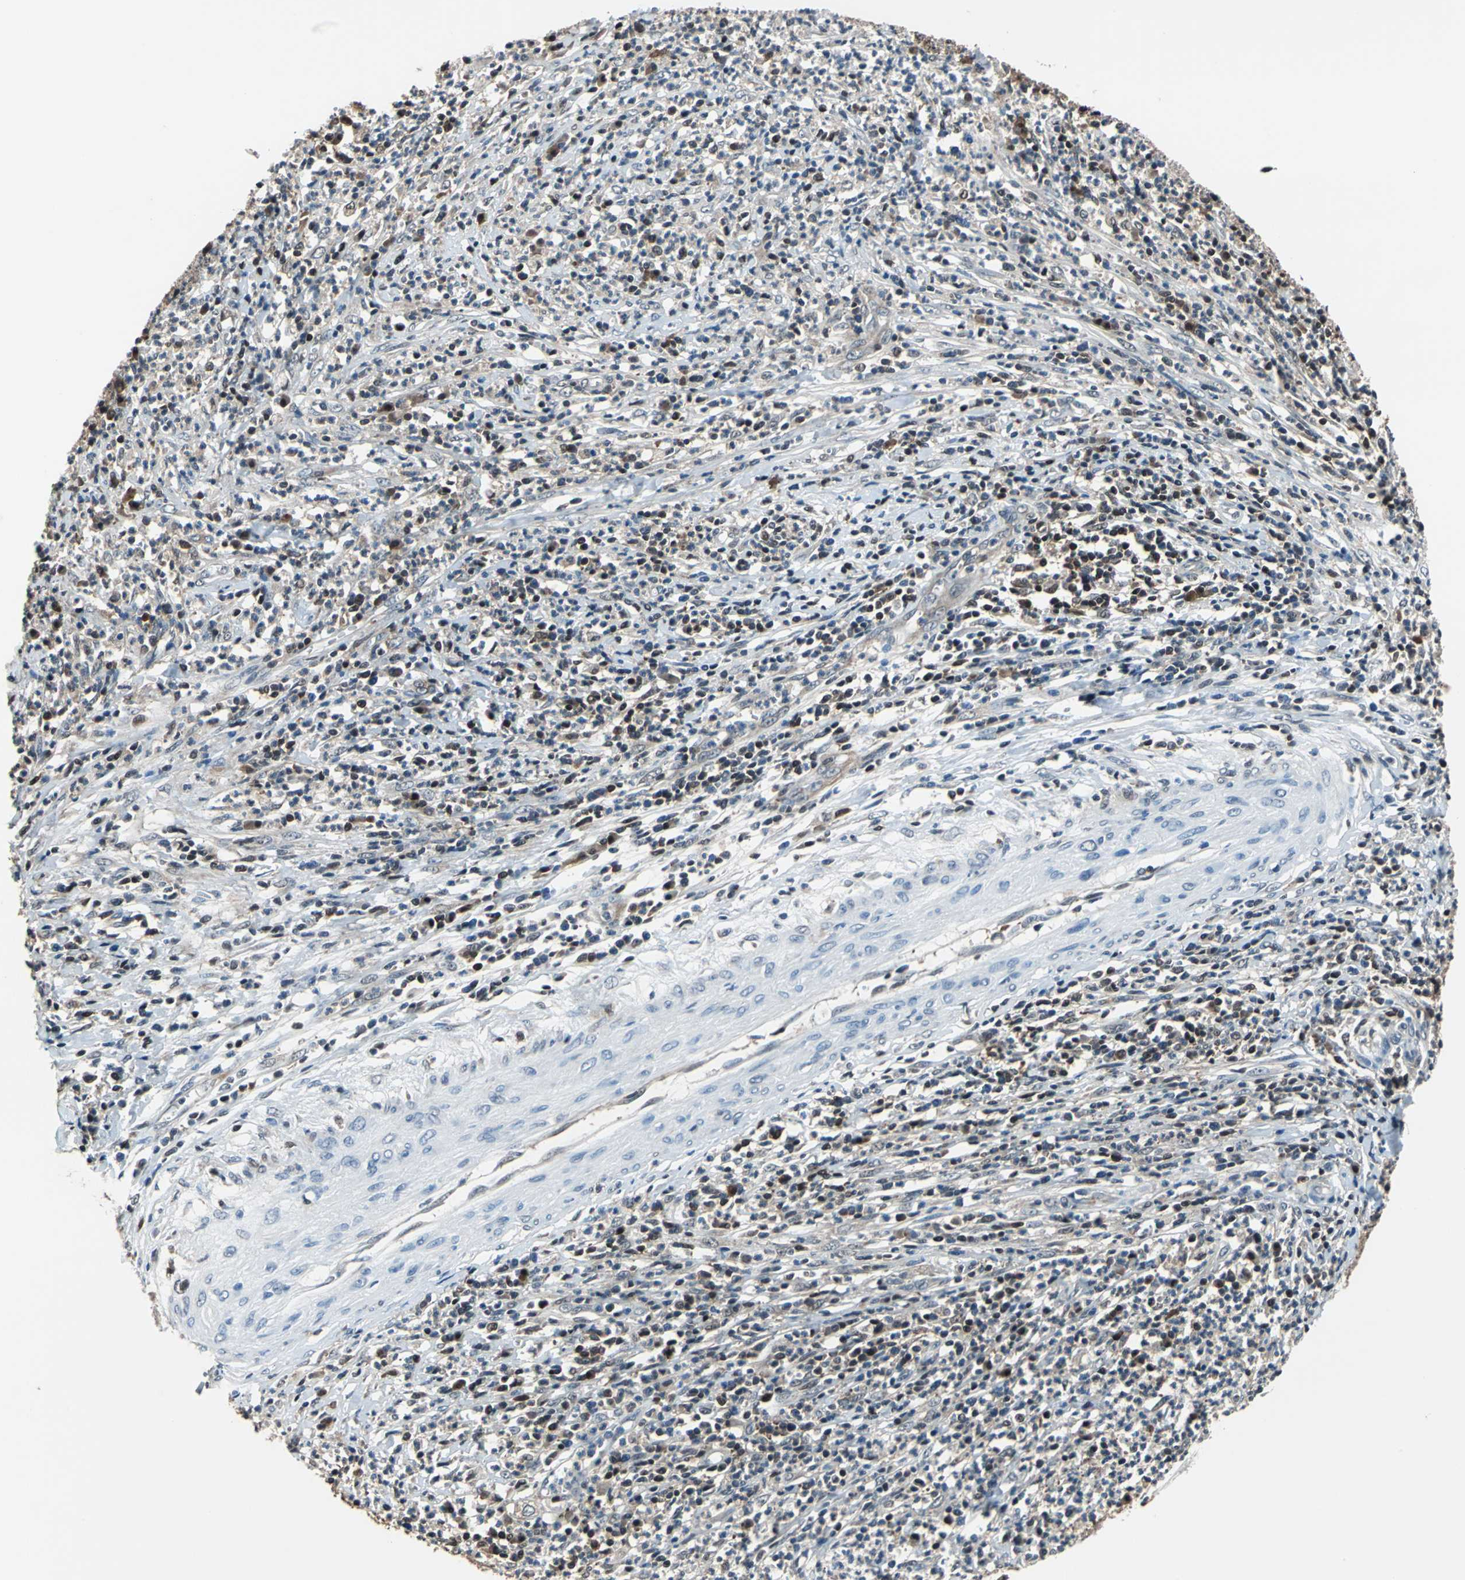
{"staining": {"intensity": "weak", "quantity": "25%-75%", "location": "cytoplasmic/membranous,nuclear"}, "tissue": "cervical cancer", "cell_type": "Tumor cells", "image_type": "cancer", "snomed": [{"axis": "morphology", "description": "Squamous cell carcinoma, NOS"}, {"axis": "topography", "description": "Cervix"}], "caption": "Cervical cancer (squamous cell carcinoma) tissue displays weak cytoplasmic/membranous and nuclear positivity in about 25%-75% of tumor cells", "gene": "PSME1", "patient": {"sex": "female", "age": 32}}